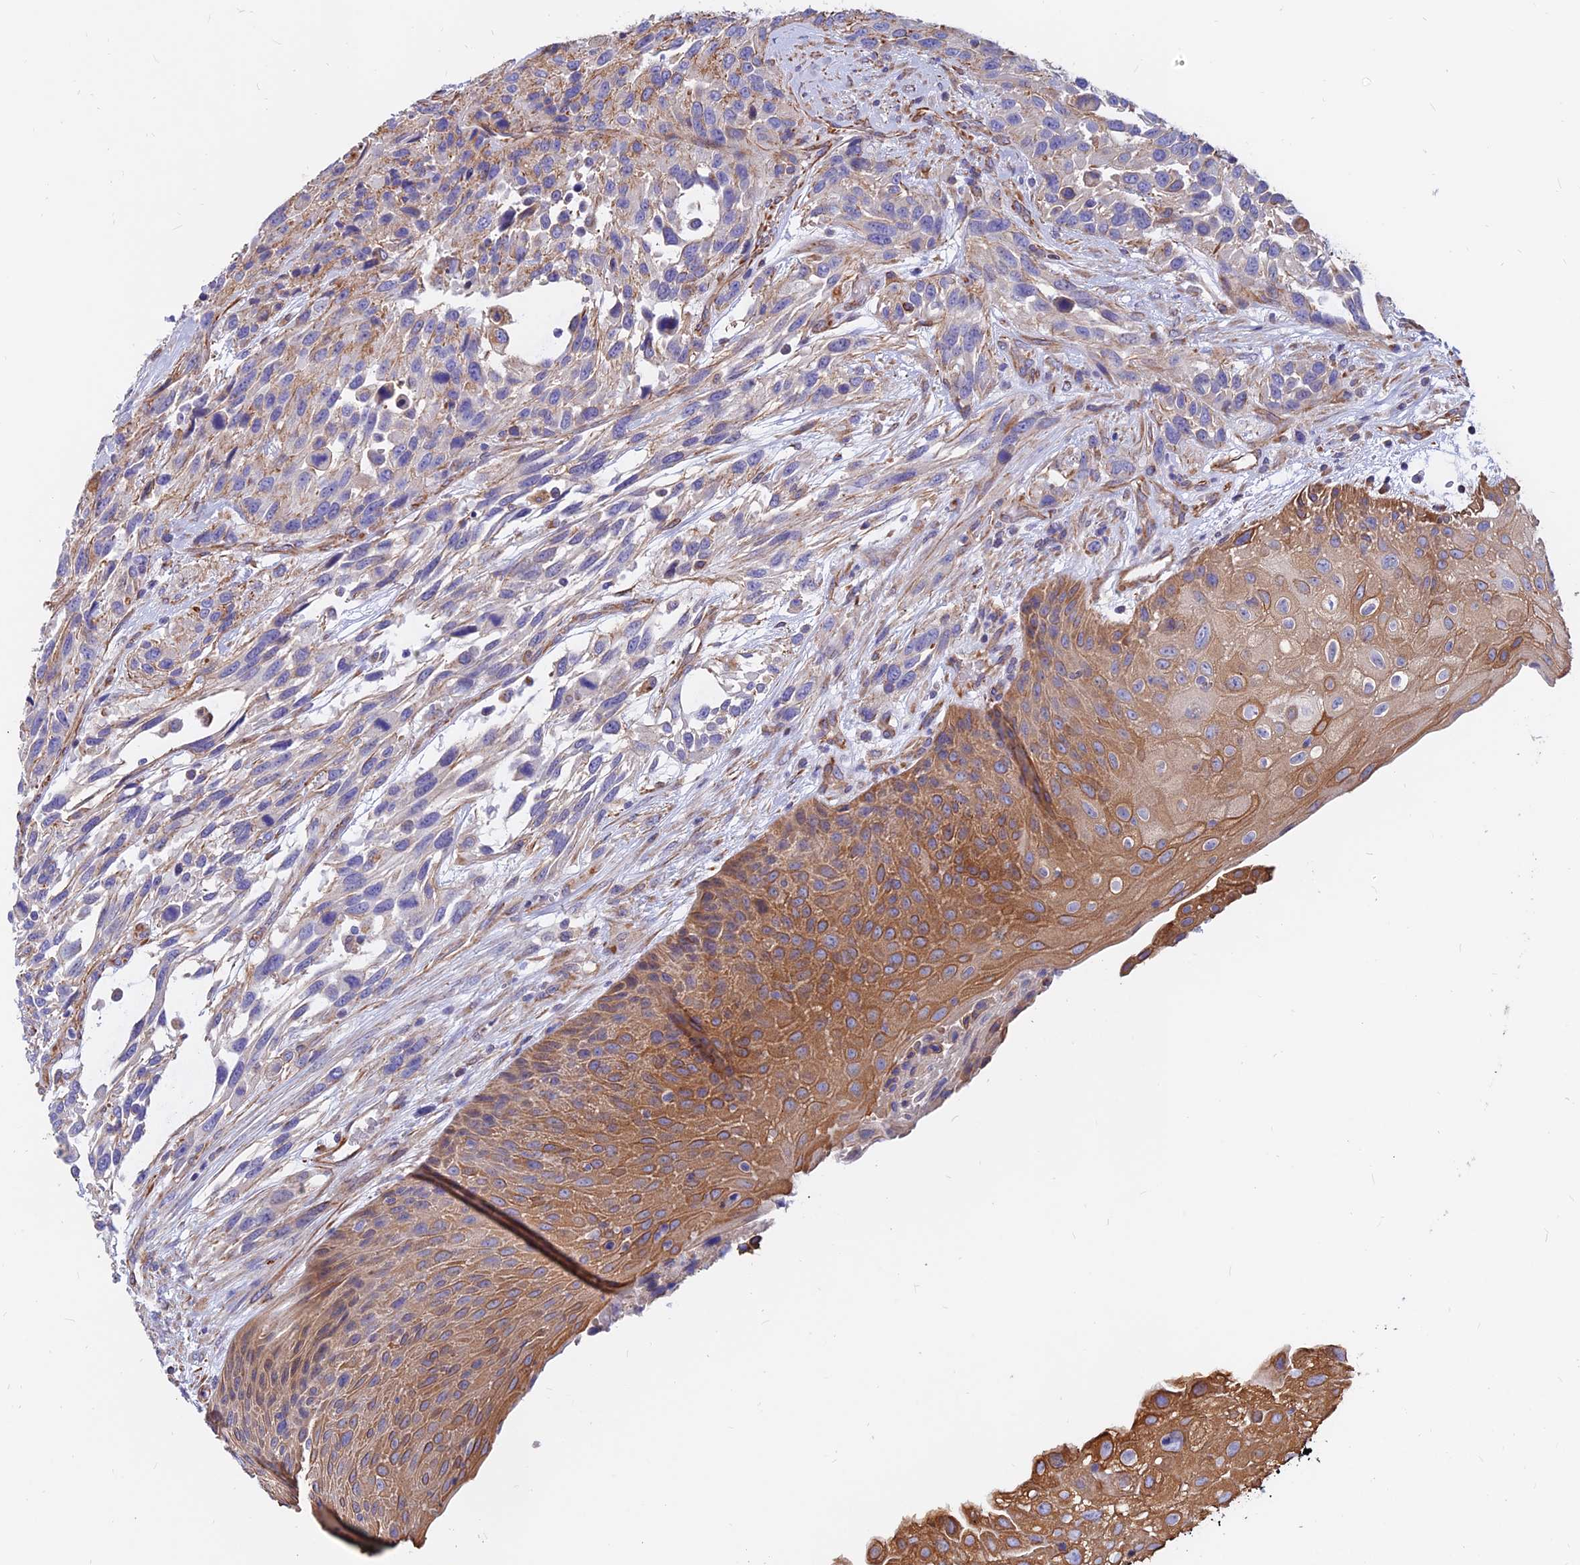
{"staining": {"intensity": "moderate", "quantity": "<25%", "location": "cytoplasmic/membranous"}, "tissue": "urothelial cancer", "cell_type": "Tumor cells", "image_type": "cancer", "snomed": [{"axis": "morphology", "description": "Urothelial carcinoma, High grade"}, {"axis": "topography", "description": "Urinary bladder"}], "caption": "Human urothelial cancer stained with a protein marker demonstrates moderate staining in tumor cells.", "gene": "CDK18", "patient": {"sex": "female", "age": 70}}